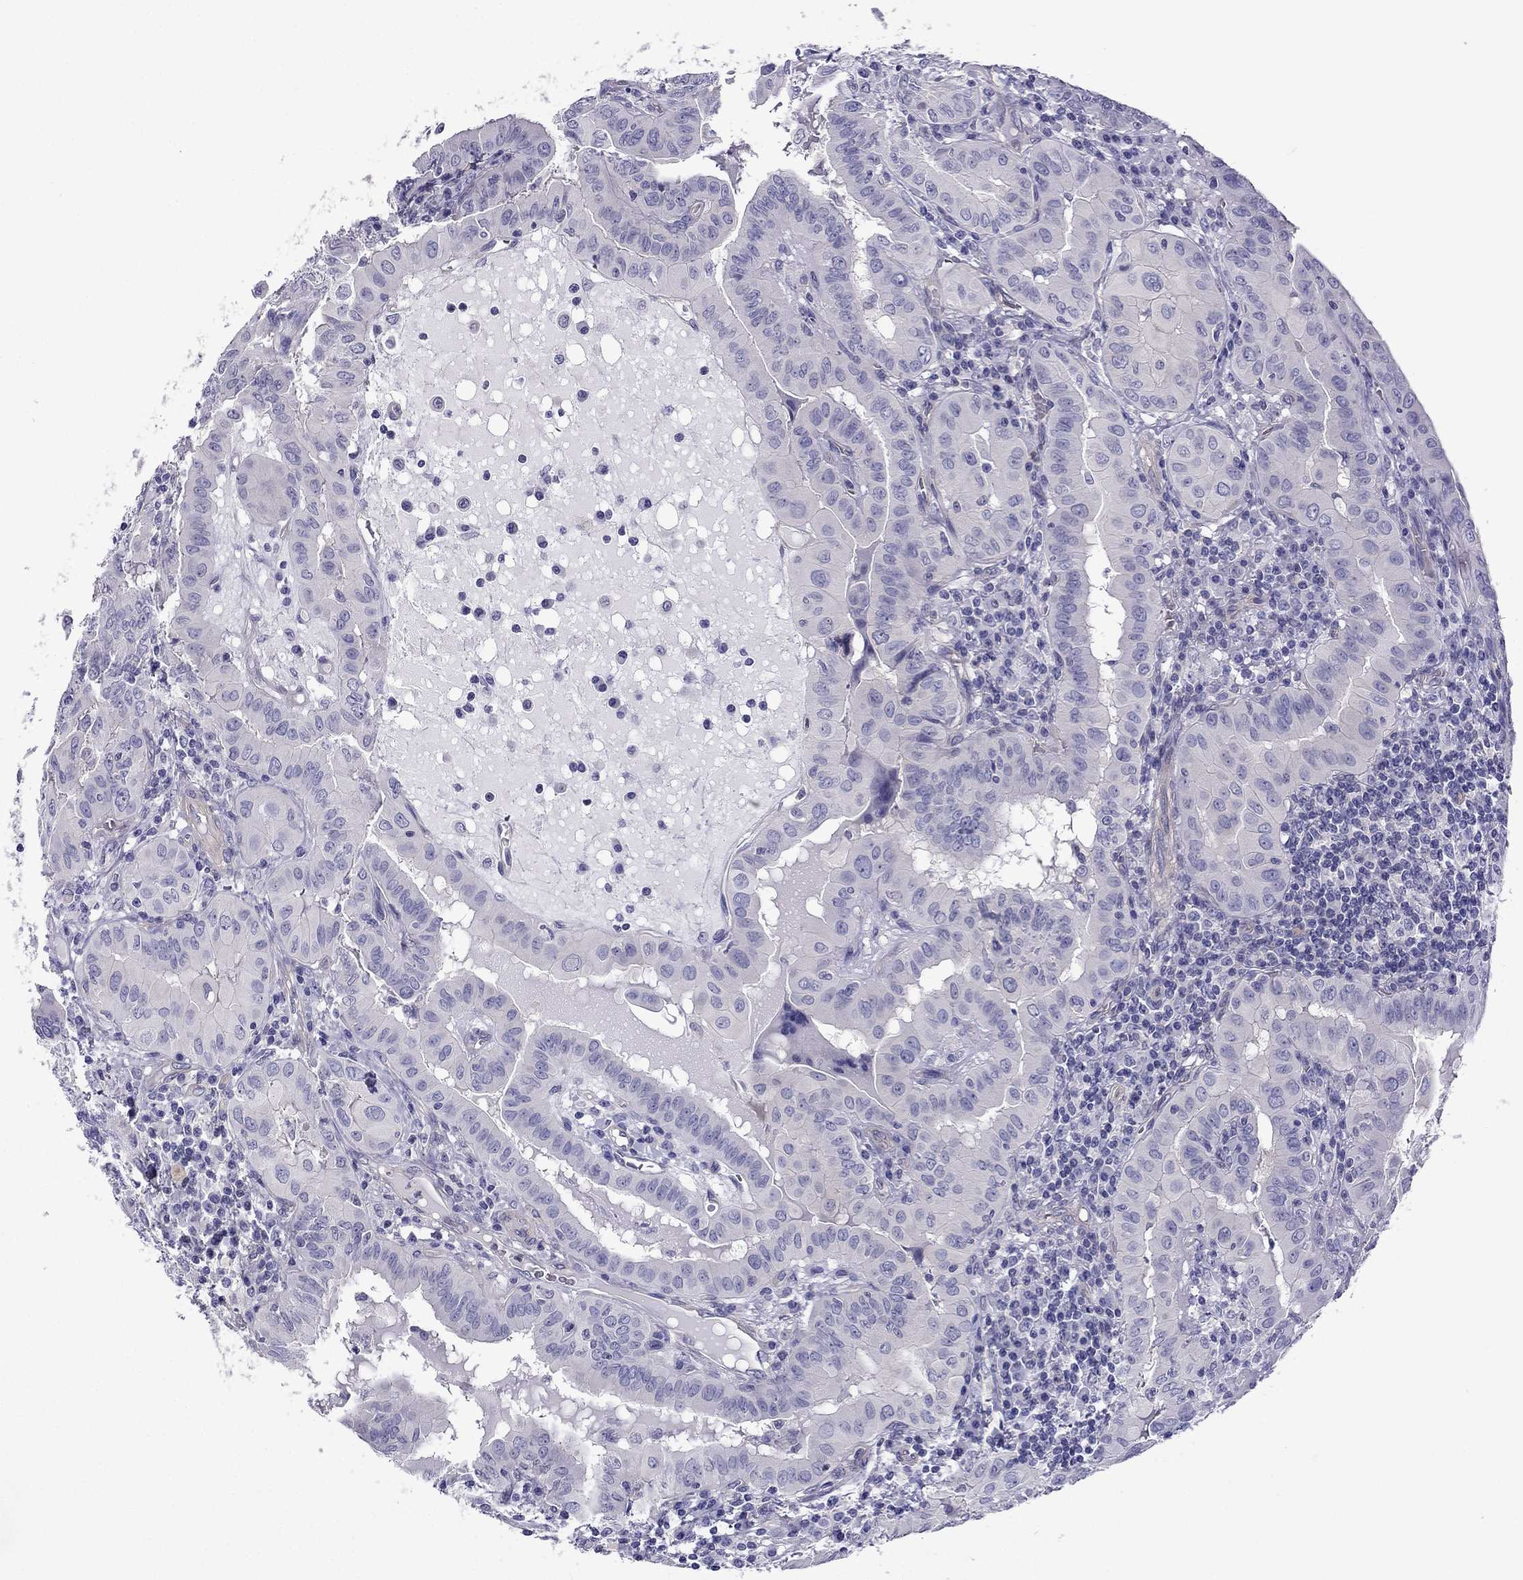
{"staining": {"intensity": "negative", "quantity": "none", "location": "none"}, "tissue": "thyroid cancer", "cell_type": "Tumor cells", "image_type": "cancer", "snomed": [{"axis": "morphology", "description": "Papillary adenocarcinoma, NOS"}, {"axis": "topography", "description": "Thyroid gland"}], "caption": "Tumor cells show no significant protein expression in papillary adenocarcinoma (thyroid).", "gene": "GJA8", "patient": {"sex": "female", "age": 37}}